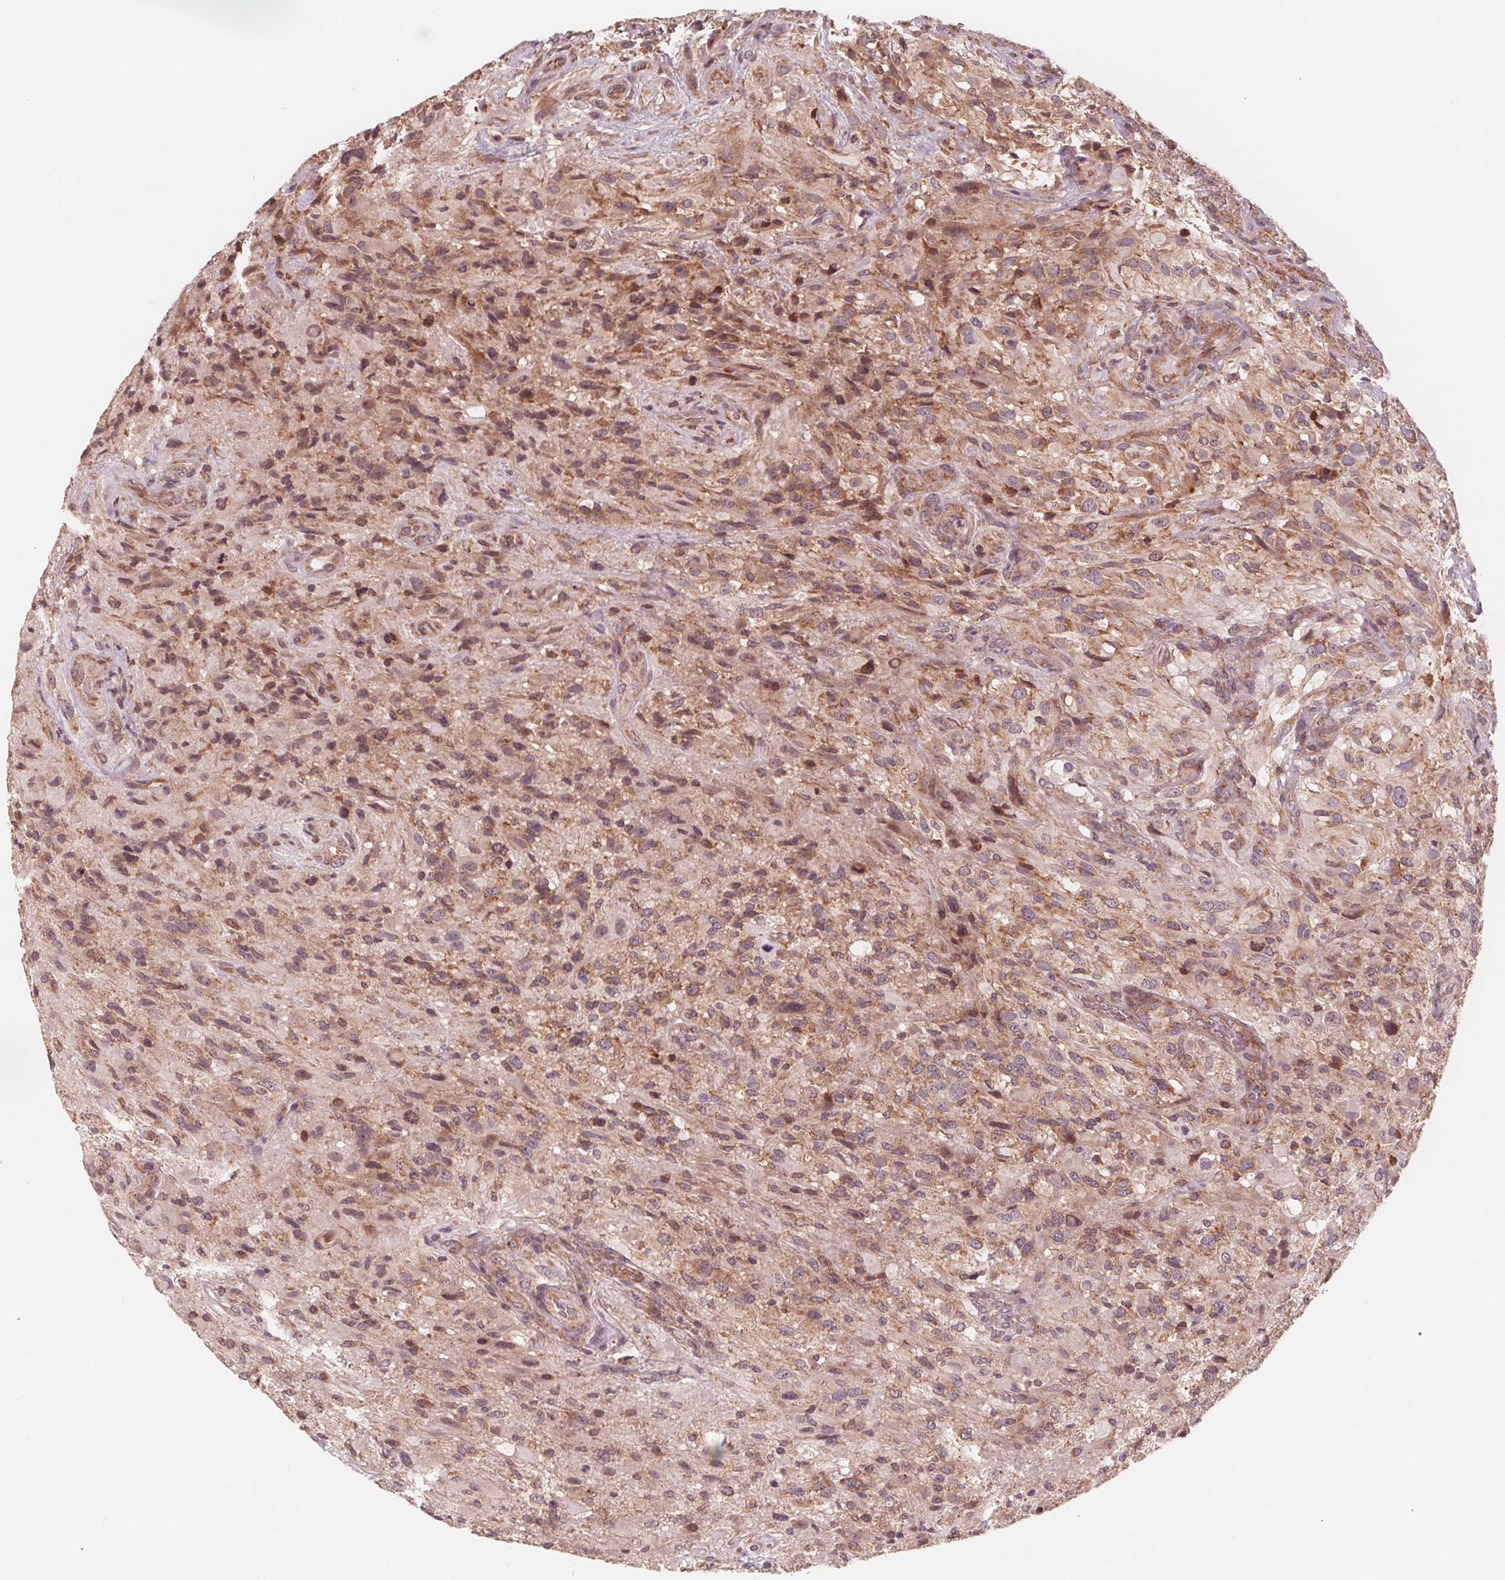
{"staining": {"intensity": "moderate", "quantity": ">75%", "location": "cytoplasmic/membranous"}, "tissue": "glioma", "cell_type": "Tumor cells", "image_type": "cancer", "snomed": [{"axis": "morphology", "description": "Glioma, malignant, High grade"}, {"axis": "topography", "description": "Brain"}], "caption": "This photomicrograph reveals glioma stained with IHC to label a protein in brown. The cytoplasmic/membranous of tumor cells show moderate positivity for the protein. Nuclei are counter-stained blue.", "gene": "GIGYF2", "patient": {"sex": "male", "age": 53}}